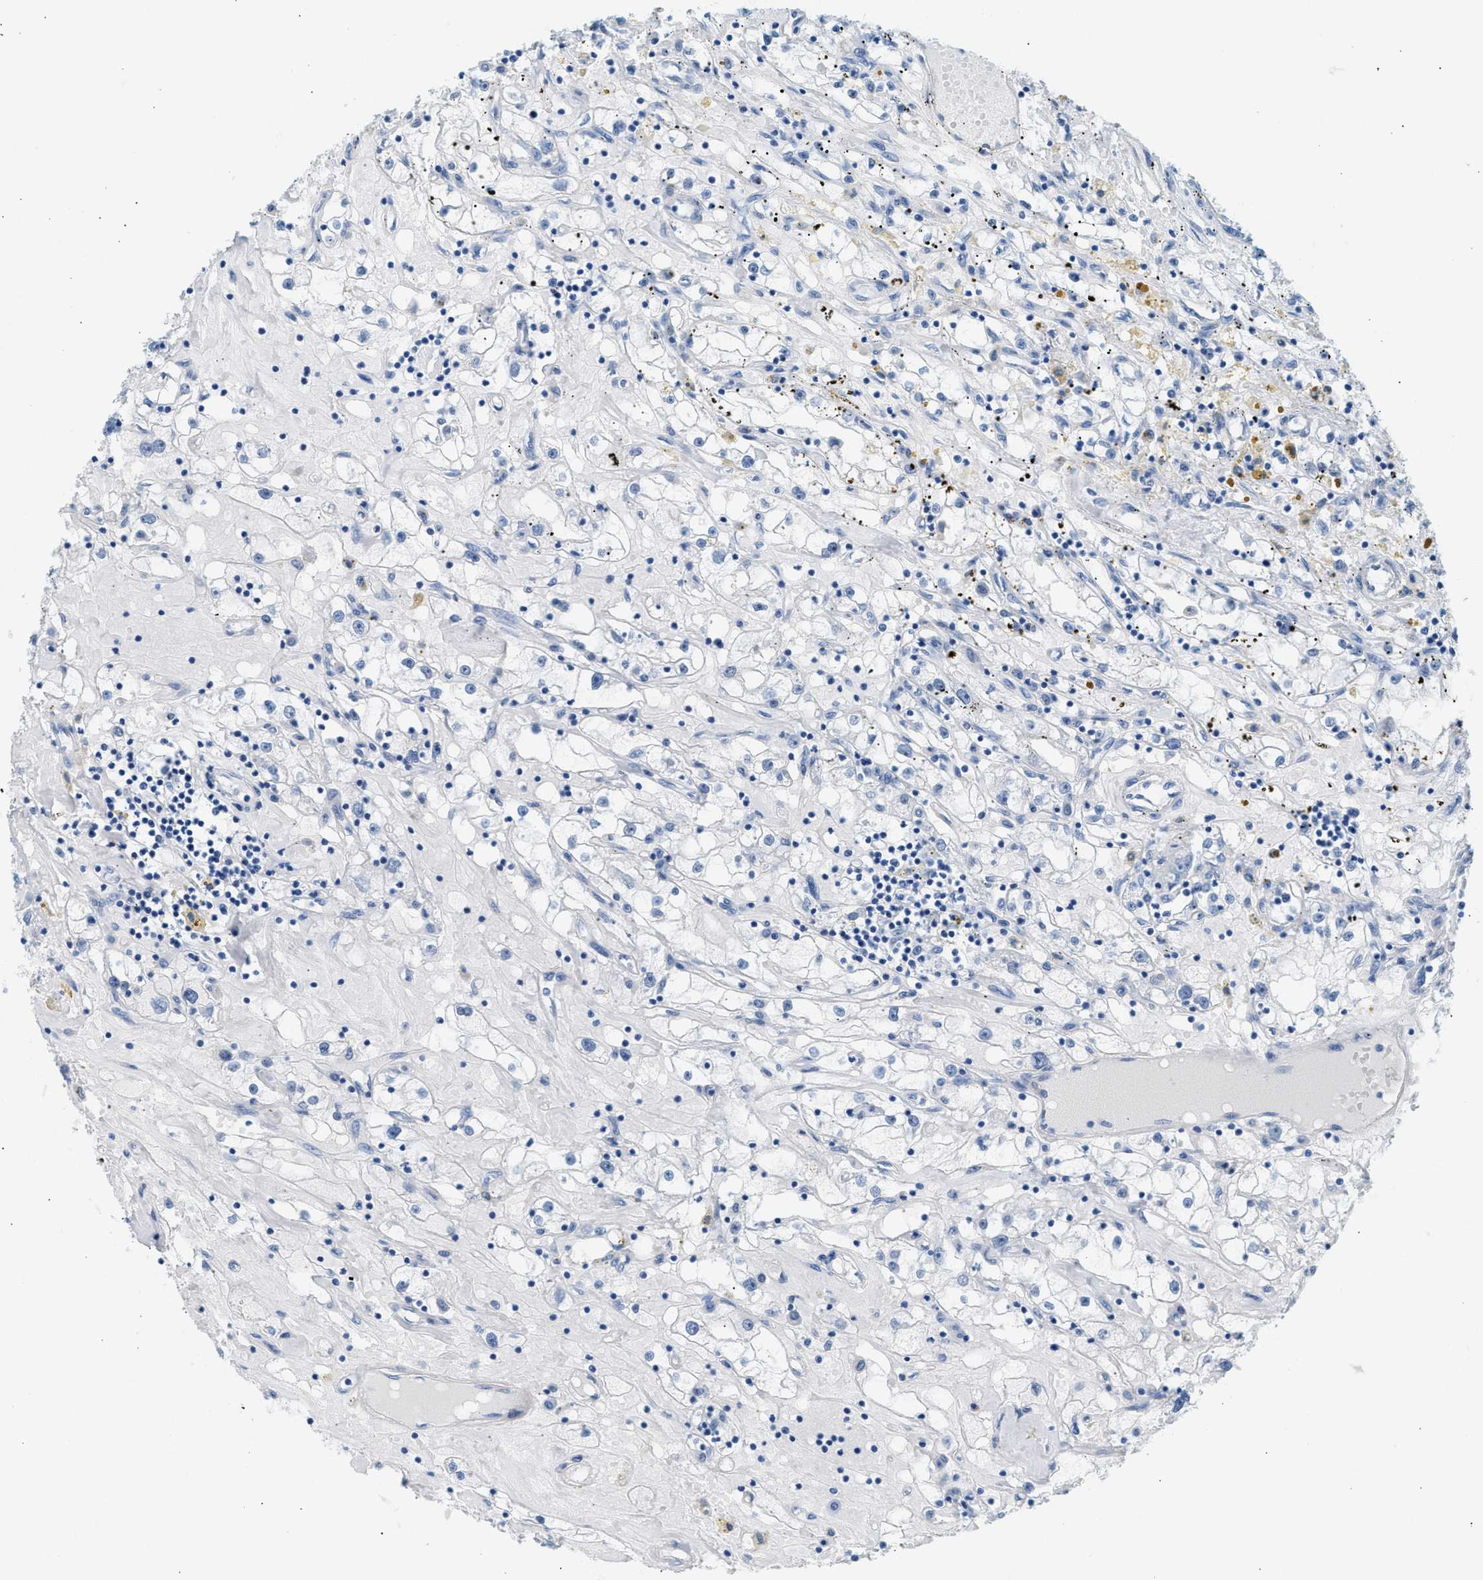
{"staining": {"intensity": "negative", "quantity": "none", "location": "none"}, "tissue": "renal cancer", "cell_type": "Tumor cells", "image_type": "cancer", "snomed": [{"axis": "morphology", "description": "Adenocarcinoma, NOS"}, {"axis": "topography", "description": "Kidney"}], "caption": "DAB immunohistochemical staining of human adenocarcinoma (renal) demonstrates no significant expression in tumor cells.", "gene": "SPAM1", "patient": {"sex": "male", "age": 56}}